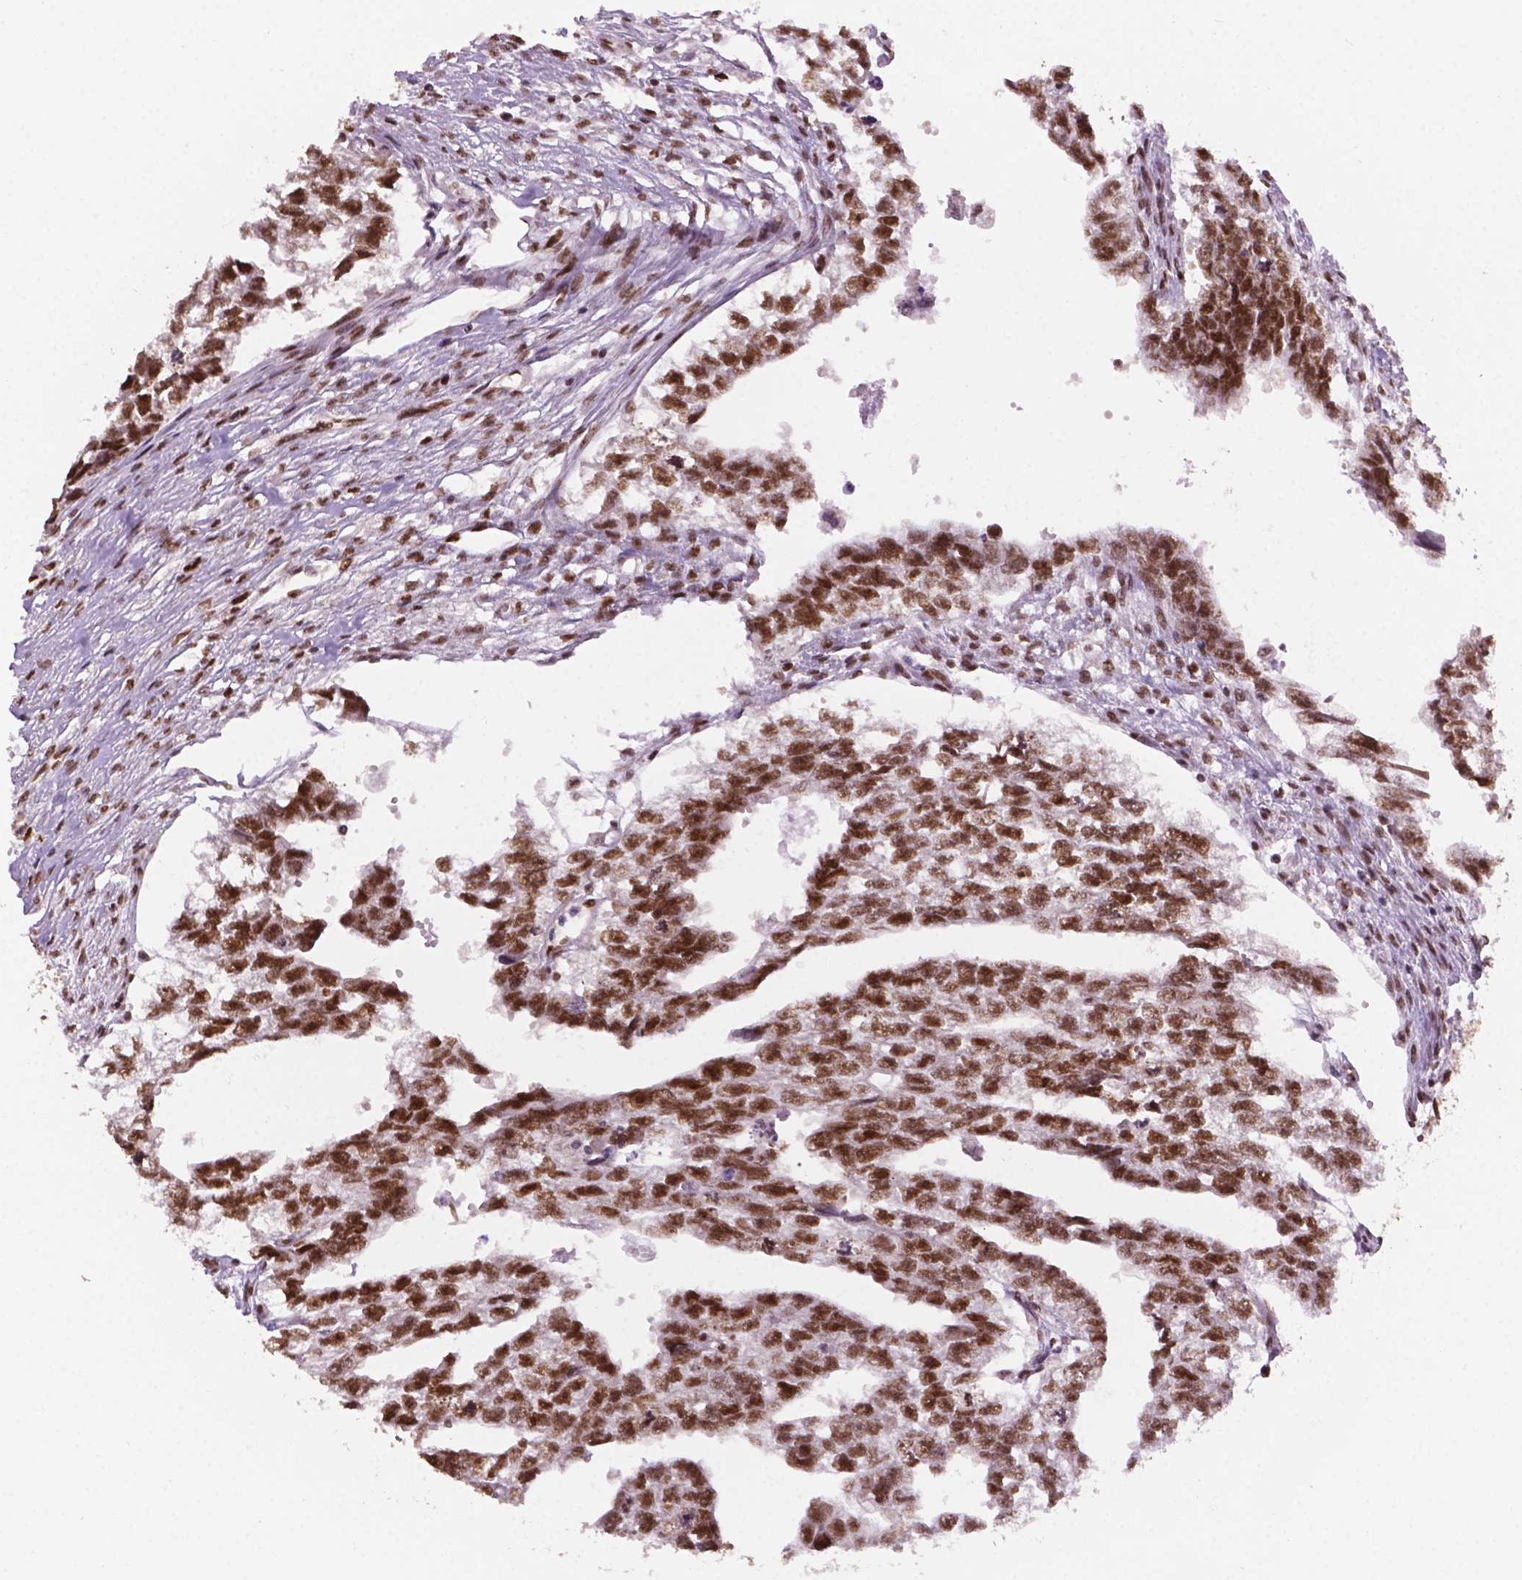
{"staining": {"intensity": "moderate", "quantity": "25%-75%", "location": "nuclear"}, "tissue": "testis cancer", "cell_type": "Tumor cells", "image_type": "cancer", "snomed": [{"axis": "morphology", "description": "Carcinoma, Embryonal, NOS"}, {"axis": "morphology", "description": "Teratoma, malignant, NOS"}, {"axis": "topography", "description": "Testis"}], "caption": "This photomicrograph displays immunohistochemistry staining of testis embryonal carcinoma, with medium moderate nuclear expression in approximately 25%-75% of tumor cells.", "gene": "MLH1", "patient": {"sex": "male", "age": 44}}